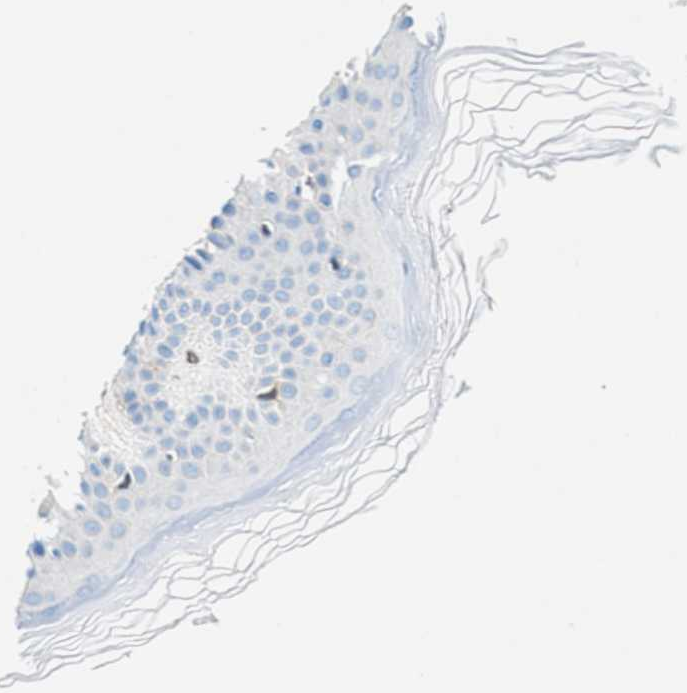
{"staining": {"intensity": "moderate", "quantity": "25%-75%", "location": "cytoplasmic/membranous"}, "tissue": "skin", "cell_type": "Fibroblasts", "image_type": "normal", "snomed": [{"axis": "morphology", "description": "Normal tissue, NOS"}, {"axis": "morphology", "description": "Malignant melanoma, Metastatic site"}, {"axis": "topography", "description": "Skin"}], "caption": "Skin stained with immunohistochemistry (IHC) reveals moderate cytoplasmic/membranous positivity in about 25%-75% of fibroblasts.", "gene": "SLFN11", "patient": {"sex": "male", "age": 41}}